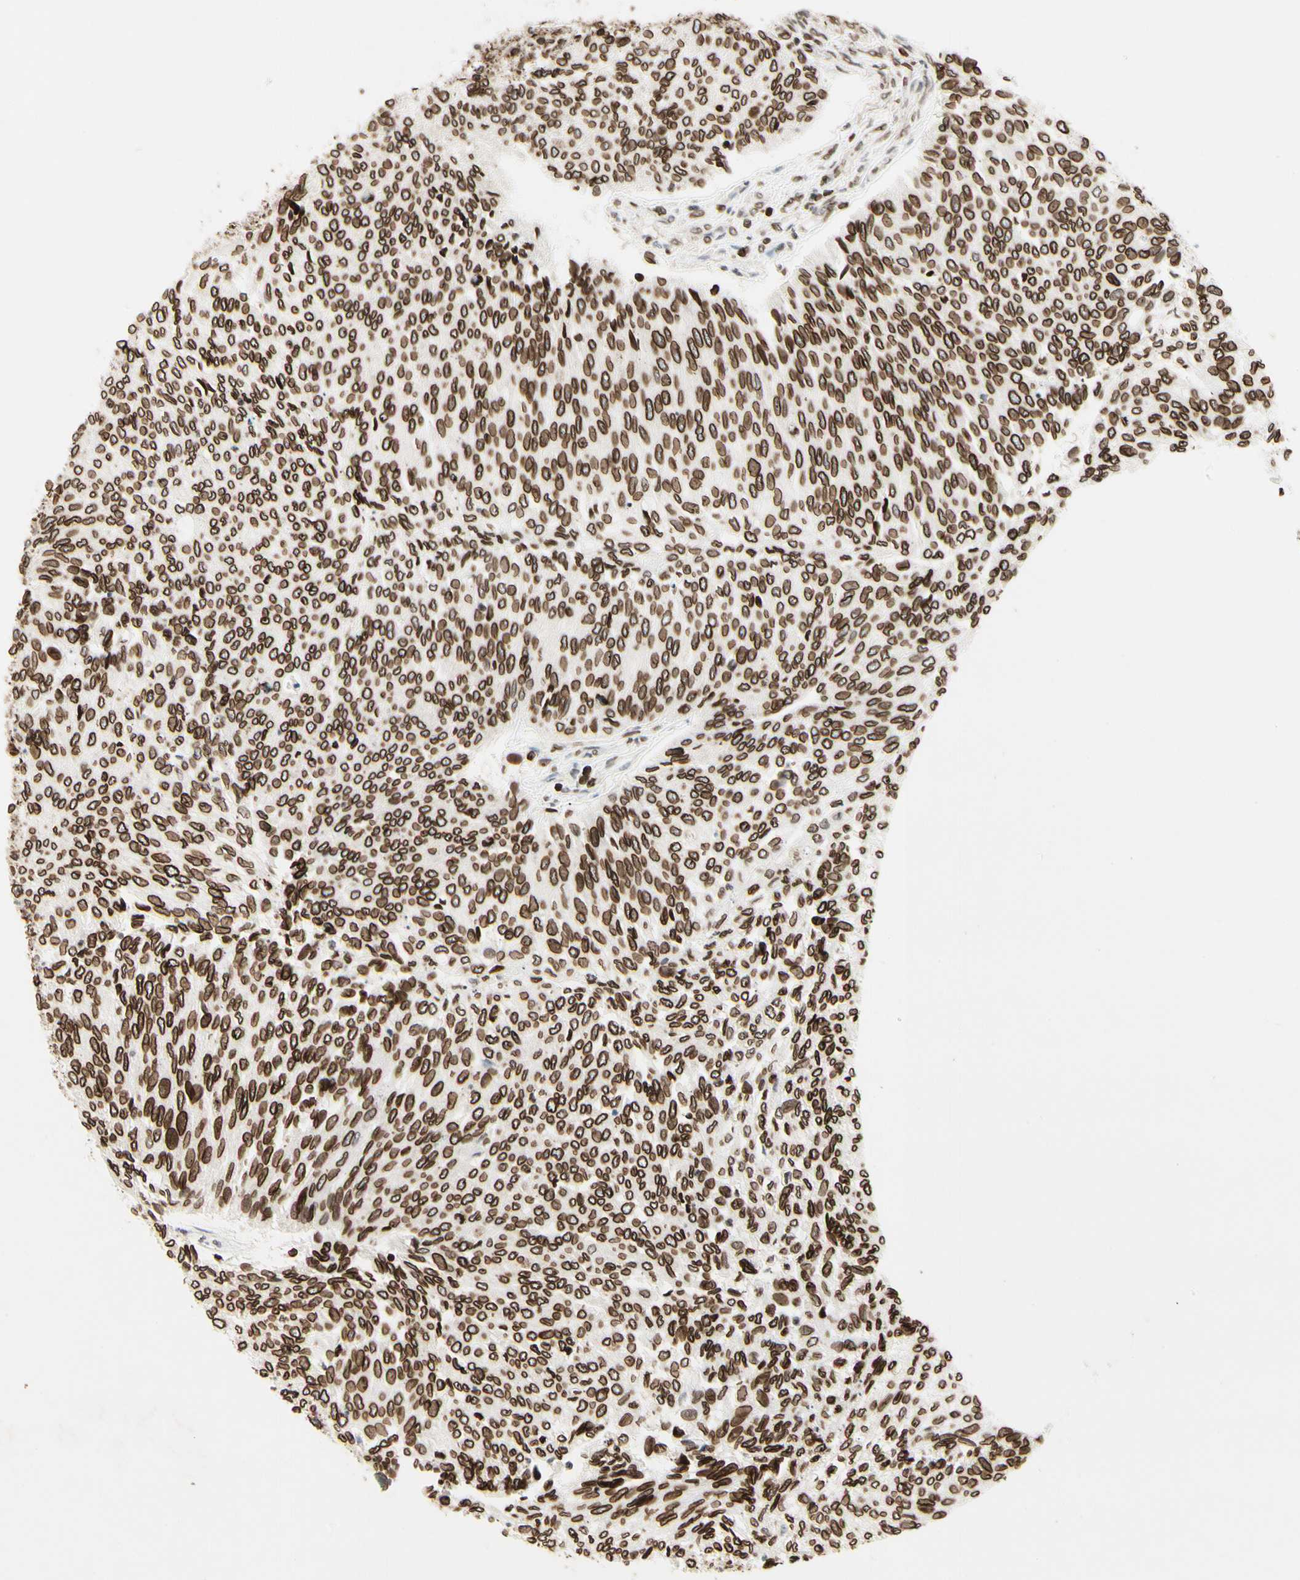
{"staining": {"intensity": "strong", "quantity": ">75%", "location": "cytoplasmic/membranous,nuclear"}, "tissue": "urothelial cancer", "cell_type": "Tumor cells", "image_type": "cancer", "snomed": [{"axis": "morphology", "description": "Urothelial carcinoma, Low grade"}, {"axis": "topography", "description": "Urinary bladder"}], "caption": "A histopathology image showing strong cytoplasmic/membranous and nuclear staining in approximately >75% of tumor cells in urothelial cancer, as visualized by brown immunohistochemical staining.", "gene": "TMPO", "patient": {"sex": "female", "age": 79}}